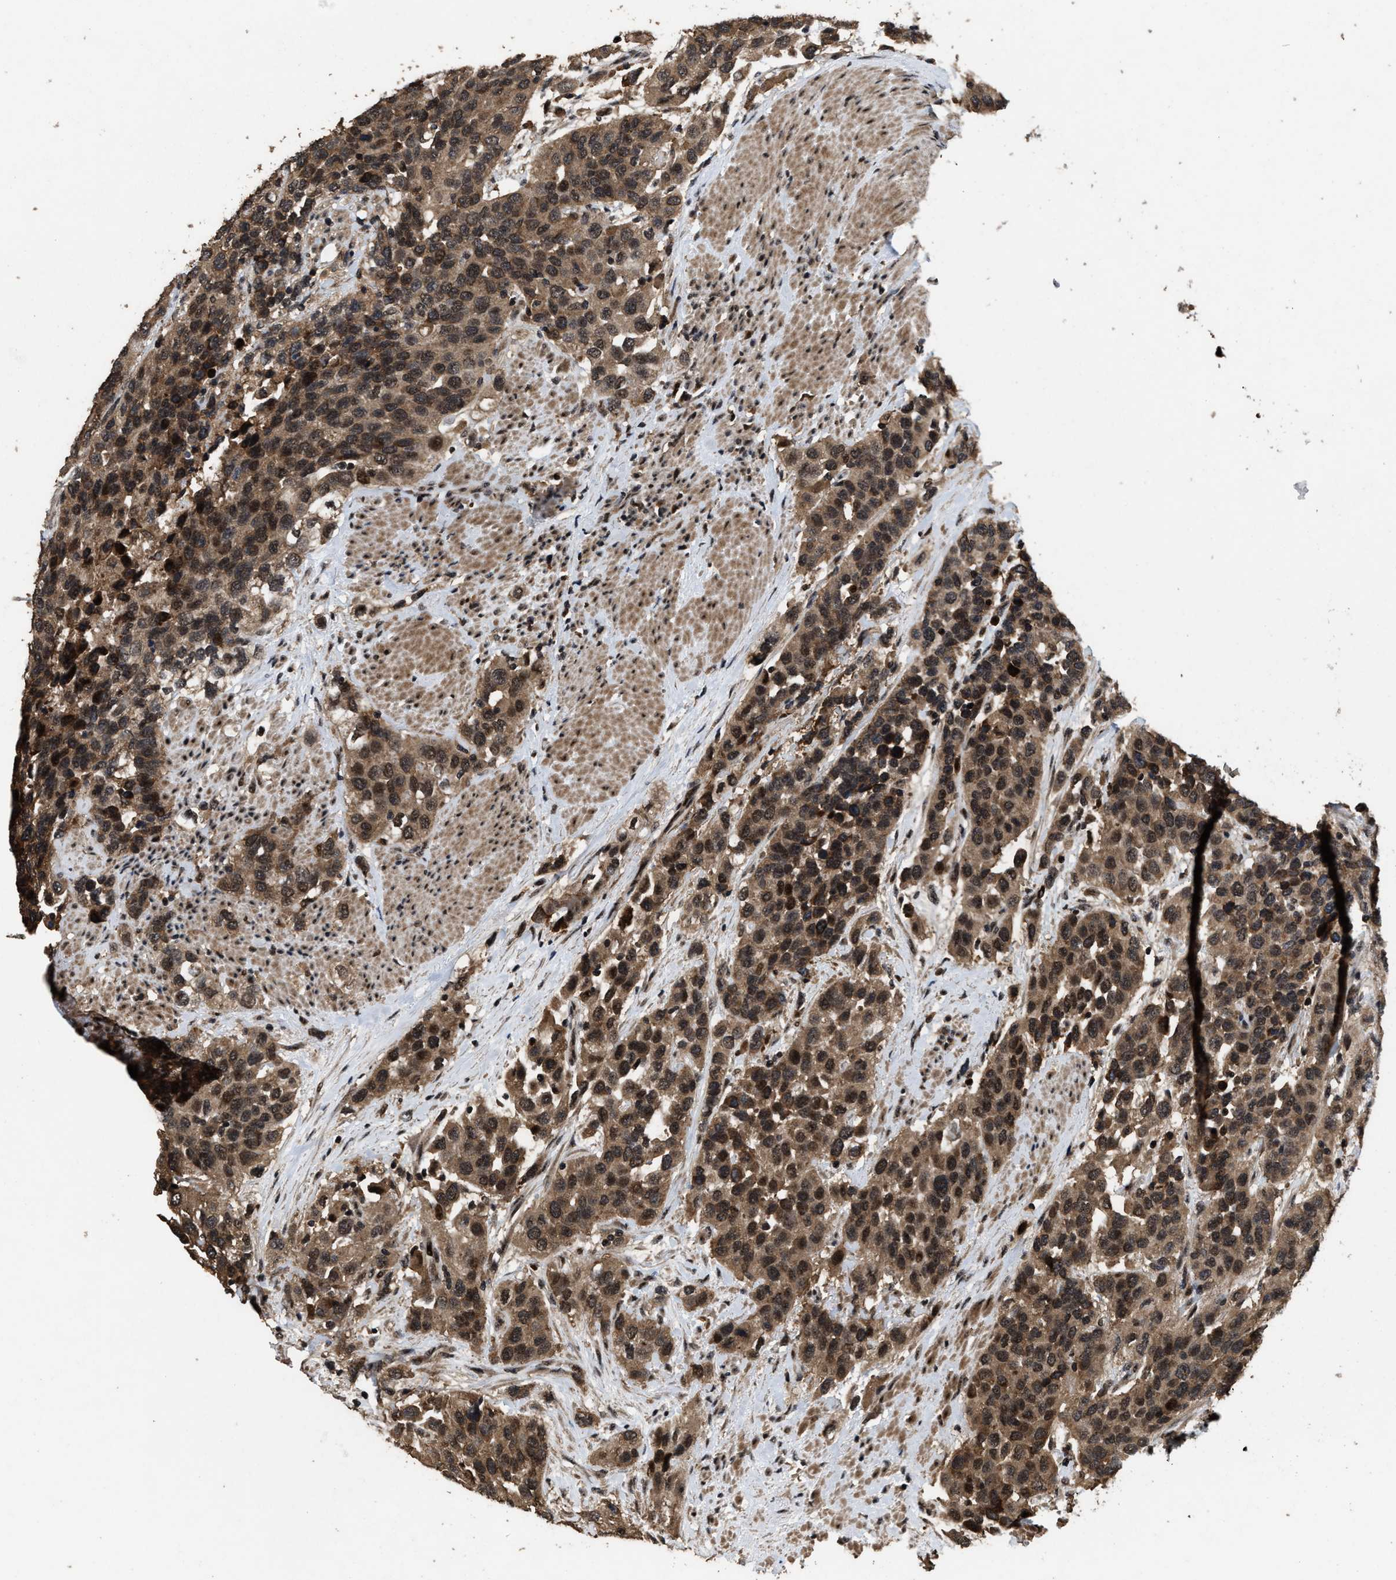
{"staining": {"intensity": "moderate", "quantity": ">75%", "location": "cytoplasmic/membranous,nuclear"}, "tissue": "urothelial cancer", "cell_type": "Tumor cells", "image_type": "cancer", "snomed": [{"axis": "morphology", "description": "Urothelial carcinoma, High grade"}, {"axis": "topography", "description": "Urinary bladder"}], "caption": "Approximately >75% of tumor cells in human urothelial carcinoma (high-grade) demonstrate moderate cytoplasmic/membranous and nuclear protein staining as visualized by brown immunohistochemical staining.", "gene": "HAUS6", "patient": {"sex": "female", "age": 80}}